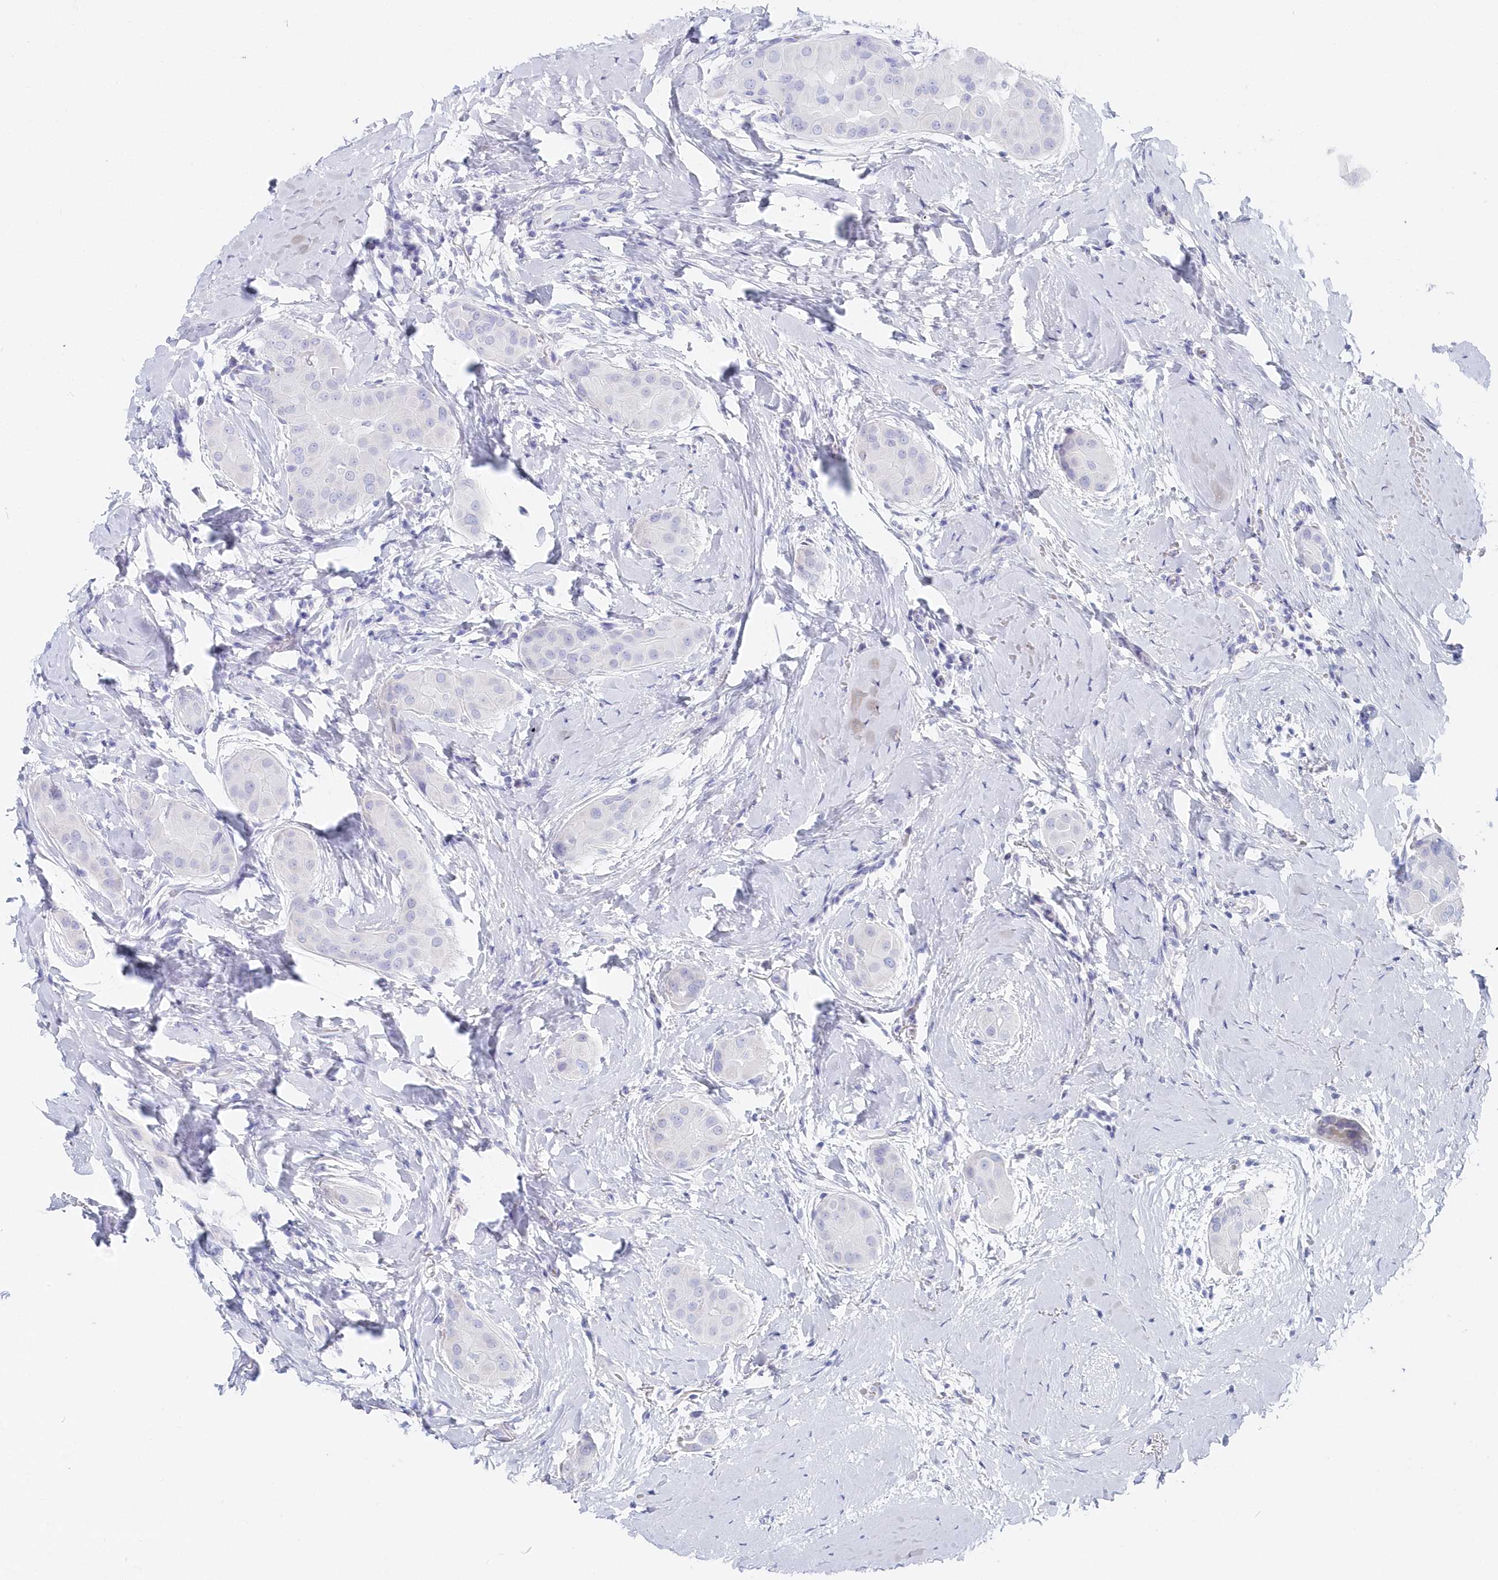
{"staining": {"intensity": "negative", "quantity": "none", "location": "none"}, "tissue": "thyroid cancer", "cell_type": "Tumor cells", "image_type": "cancer", "snomed": [{"axis": "morphology", "description": "Papillary adenocarcinoma, NOS"}, {"axis": "topography", "description": "Thyroid gland"}], "caption": "Immunohistochemistry (IHC) of thyroid cancer displays no staining in tumor cells.", "gene": "CSNK1G2", "patient": {"sex": "male", "age": 33}}